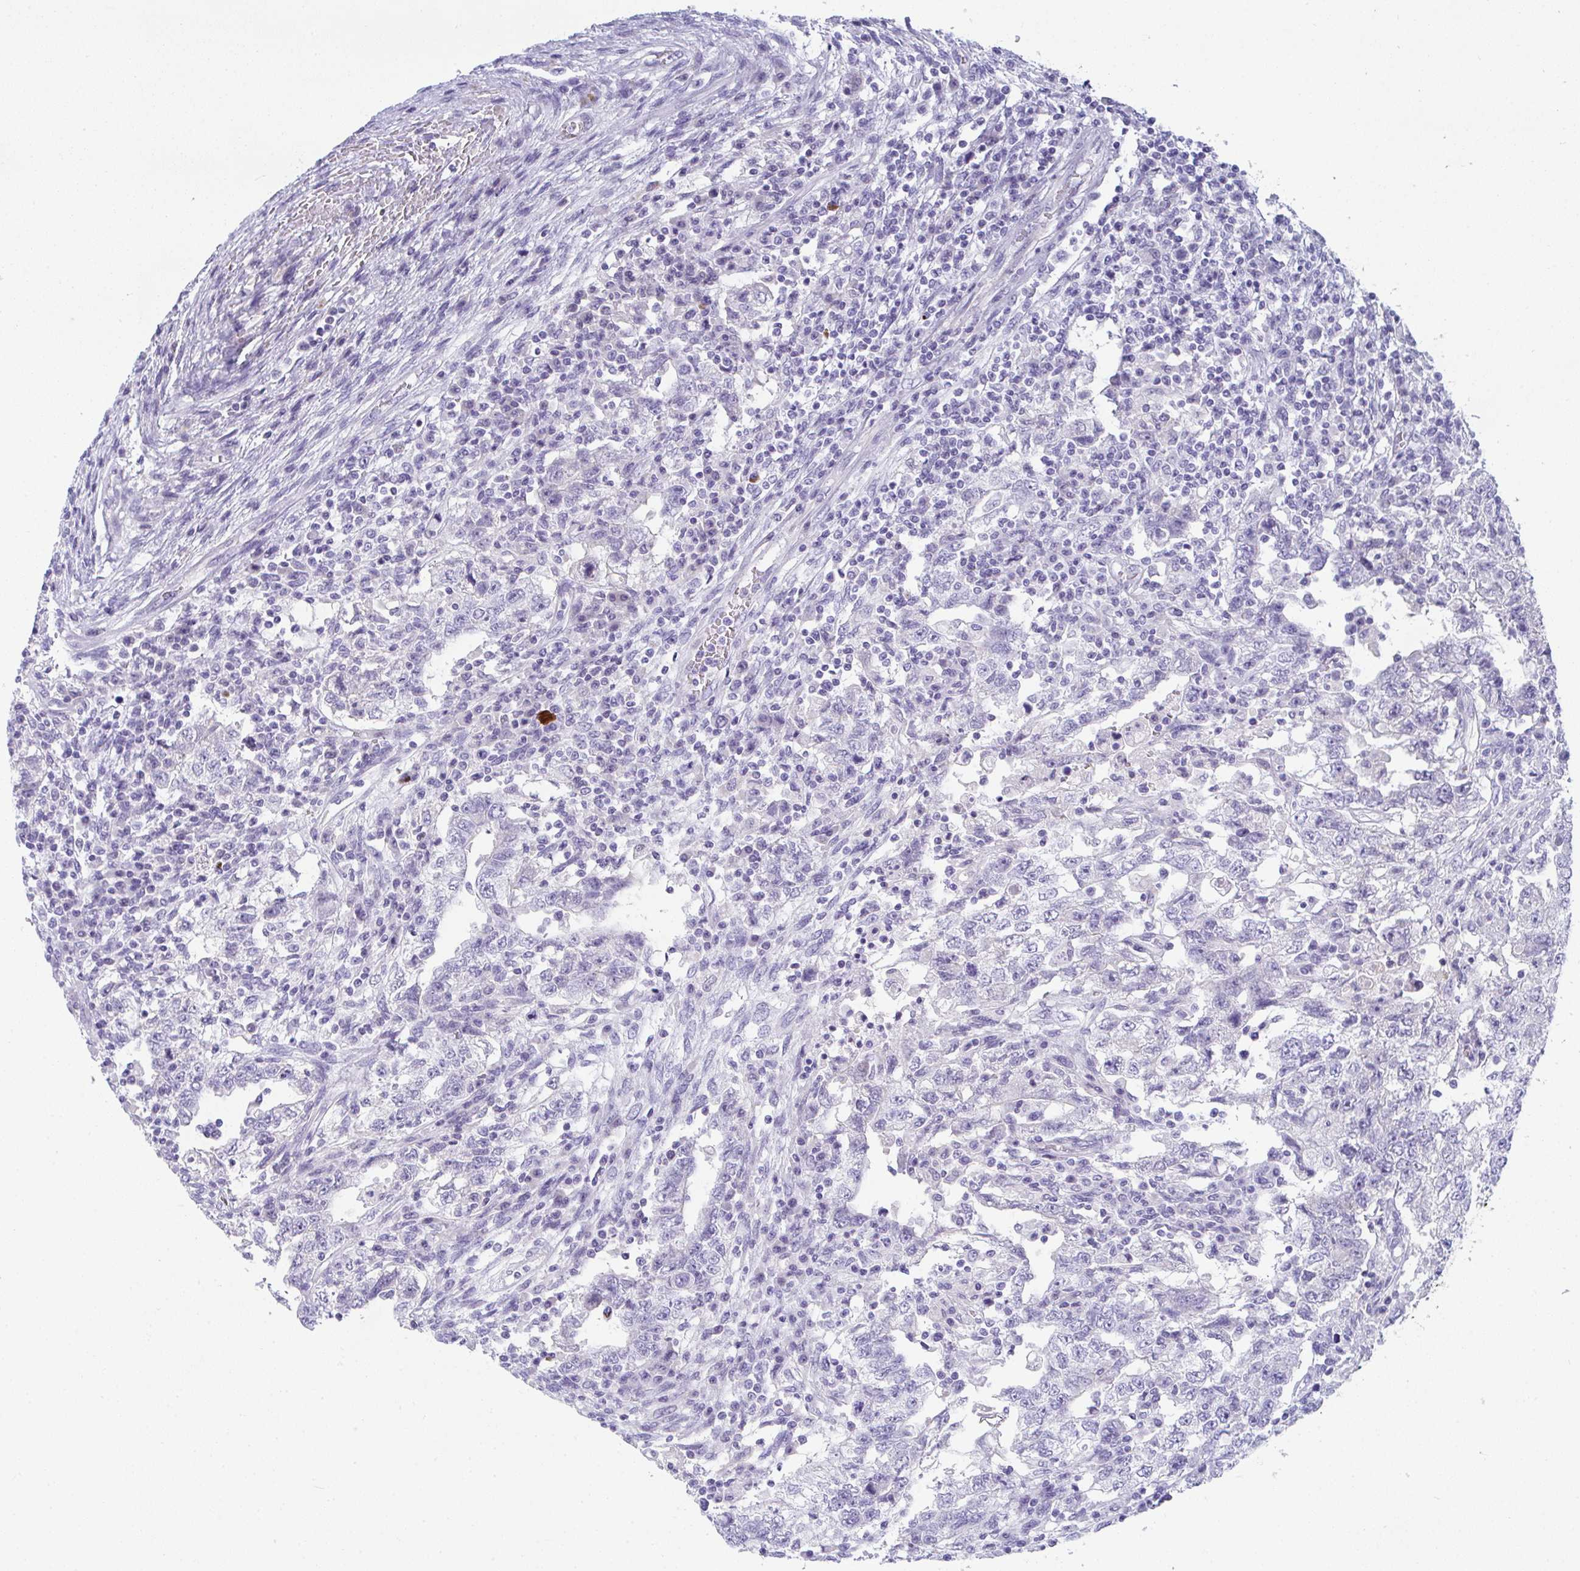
{"staining": {"intensity": "negative", "quantity": "none", "location": "none"}, "tissue": "testis cancer", "cell_type": "Tumor cells", "image_type": "cancer", "snomed": [{"axis": "morphology", "description": "Carcinoma, Embryonal, NOS"}, {"axis": "topography", "description": "Testis"}], "caption": "Testis embryonal carcinoma was stained to show a protein in brown. There is no significant expression in tumor cells. (Stains: DAB (3,3'-diaminobenzidine) IHC with hematoxylin counter stain, Microscopy: brightfield microscopy at high magnification).", "gene": "TTC30B", "patient": {"sex": "male", "age": 26}}